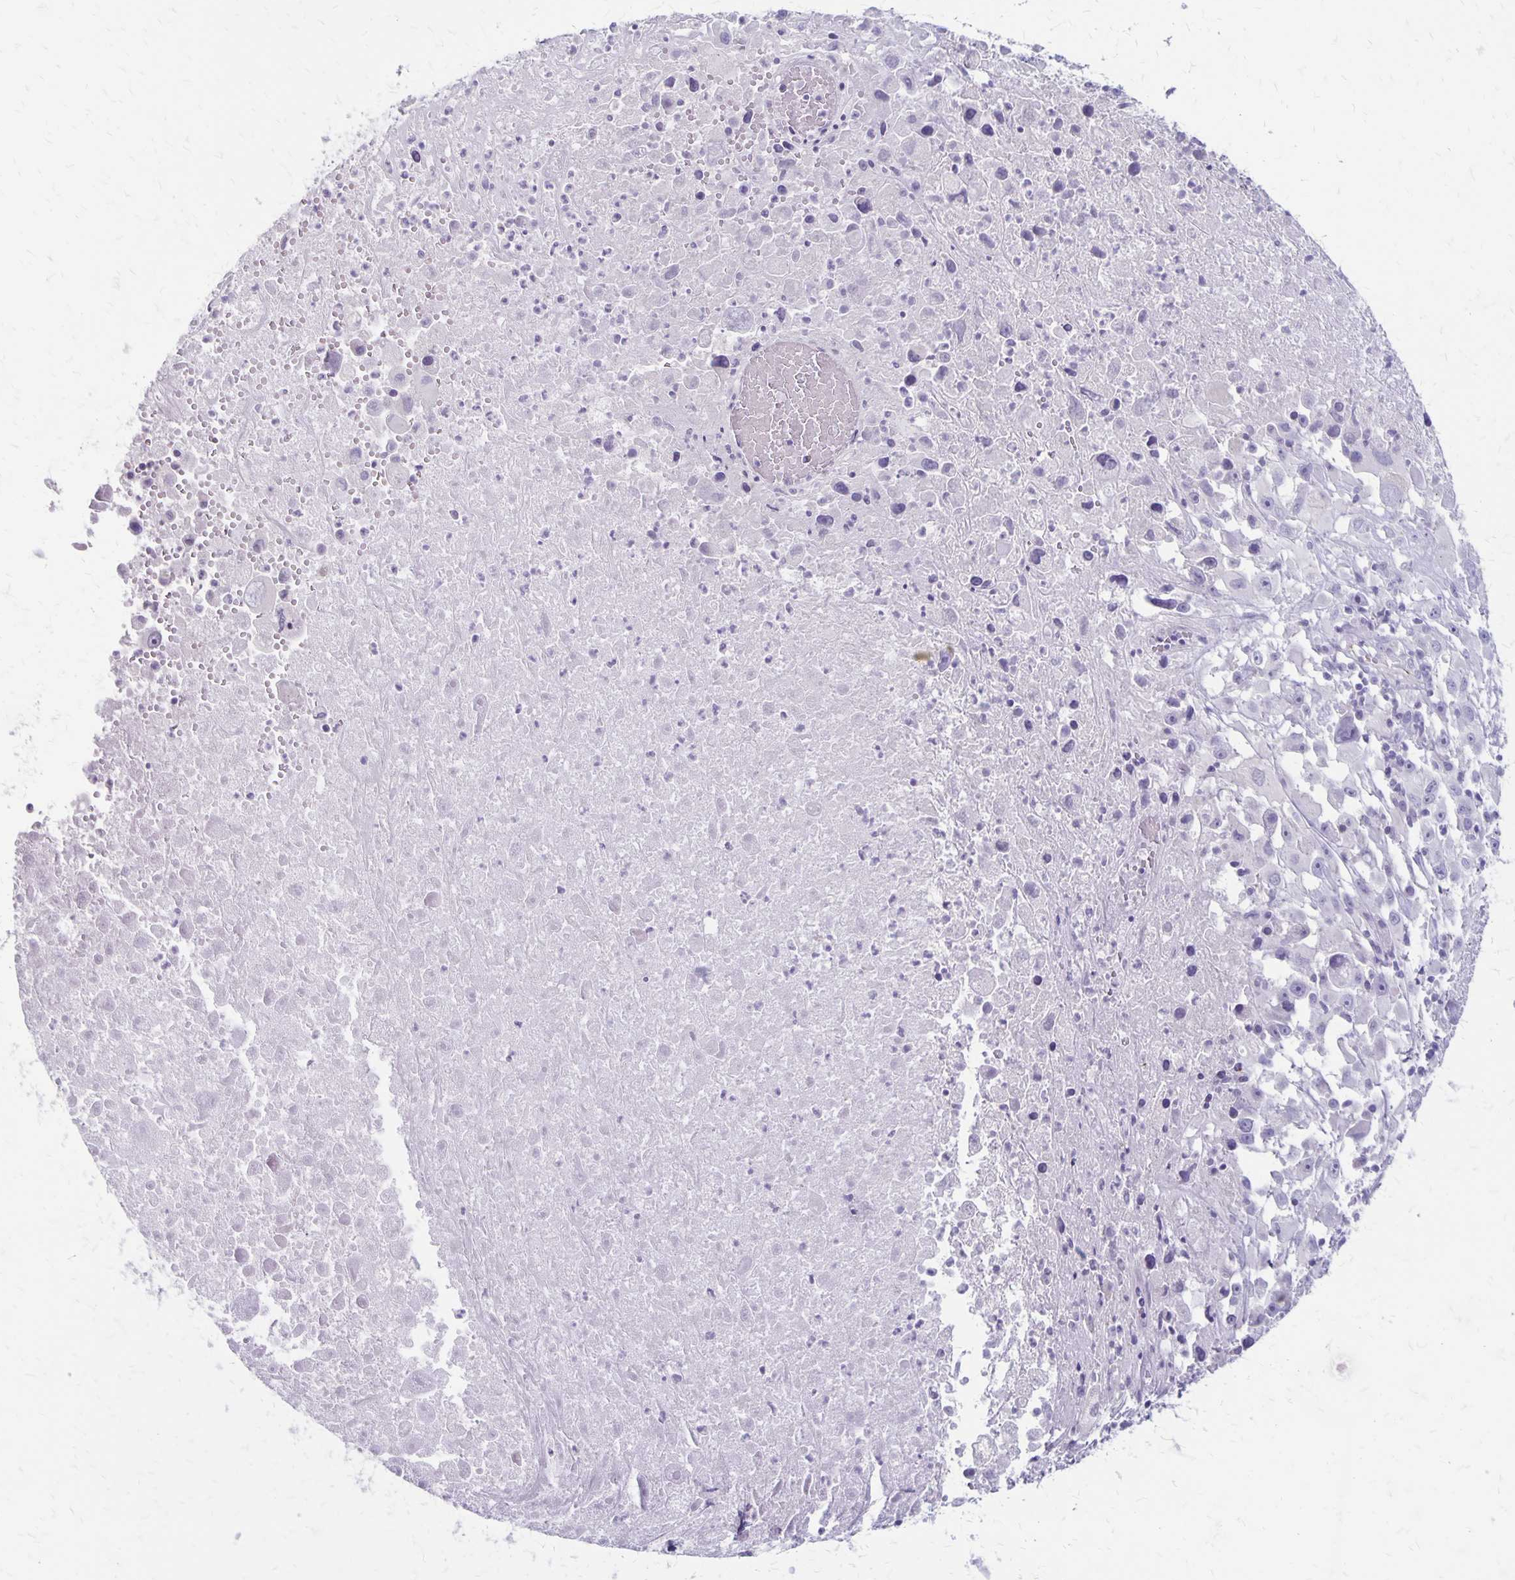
{"staining": {"intensity": "negative", "quantity": "none", "location": "none"}, "tissue": "melanoma", "cell_type": "Tumor cells", "image_type": "cancer", "snomed": [{"axis": "morphology", "description": "Malignant melanoma, Metastatic site"}, {"axis": "topography", "description": "Soft tissue"}], "caption": "Tumor cells show no significant protein positivity in malignant melanoma (metastatic site).", "gene": "HOMER1", "patient": {"sex": "male", "age": 50}}